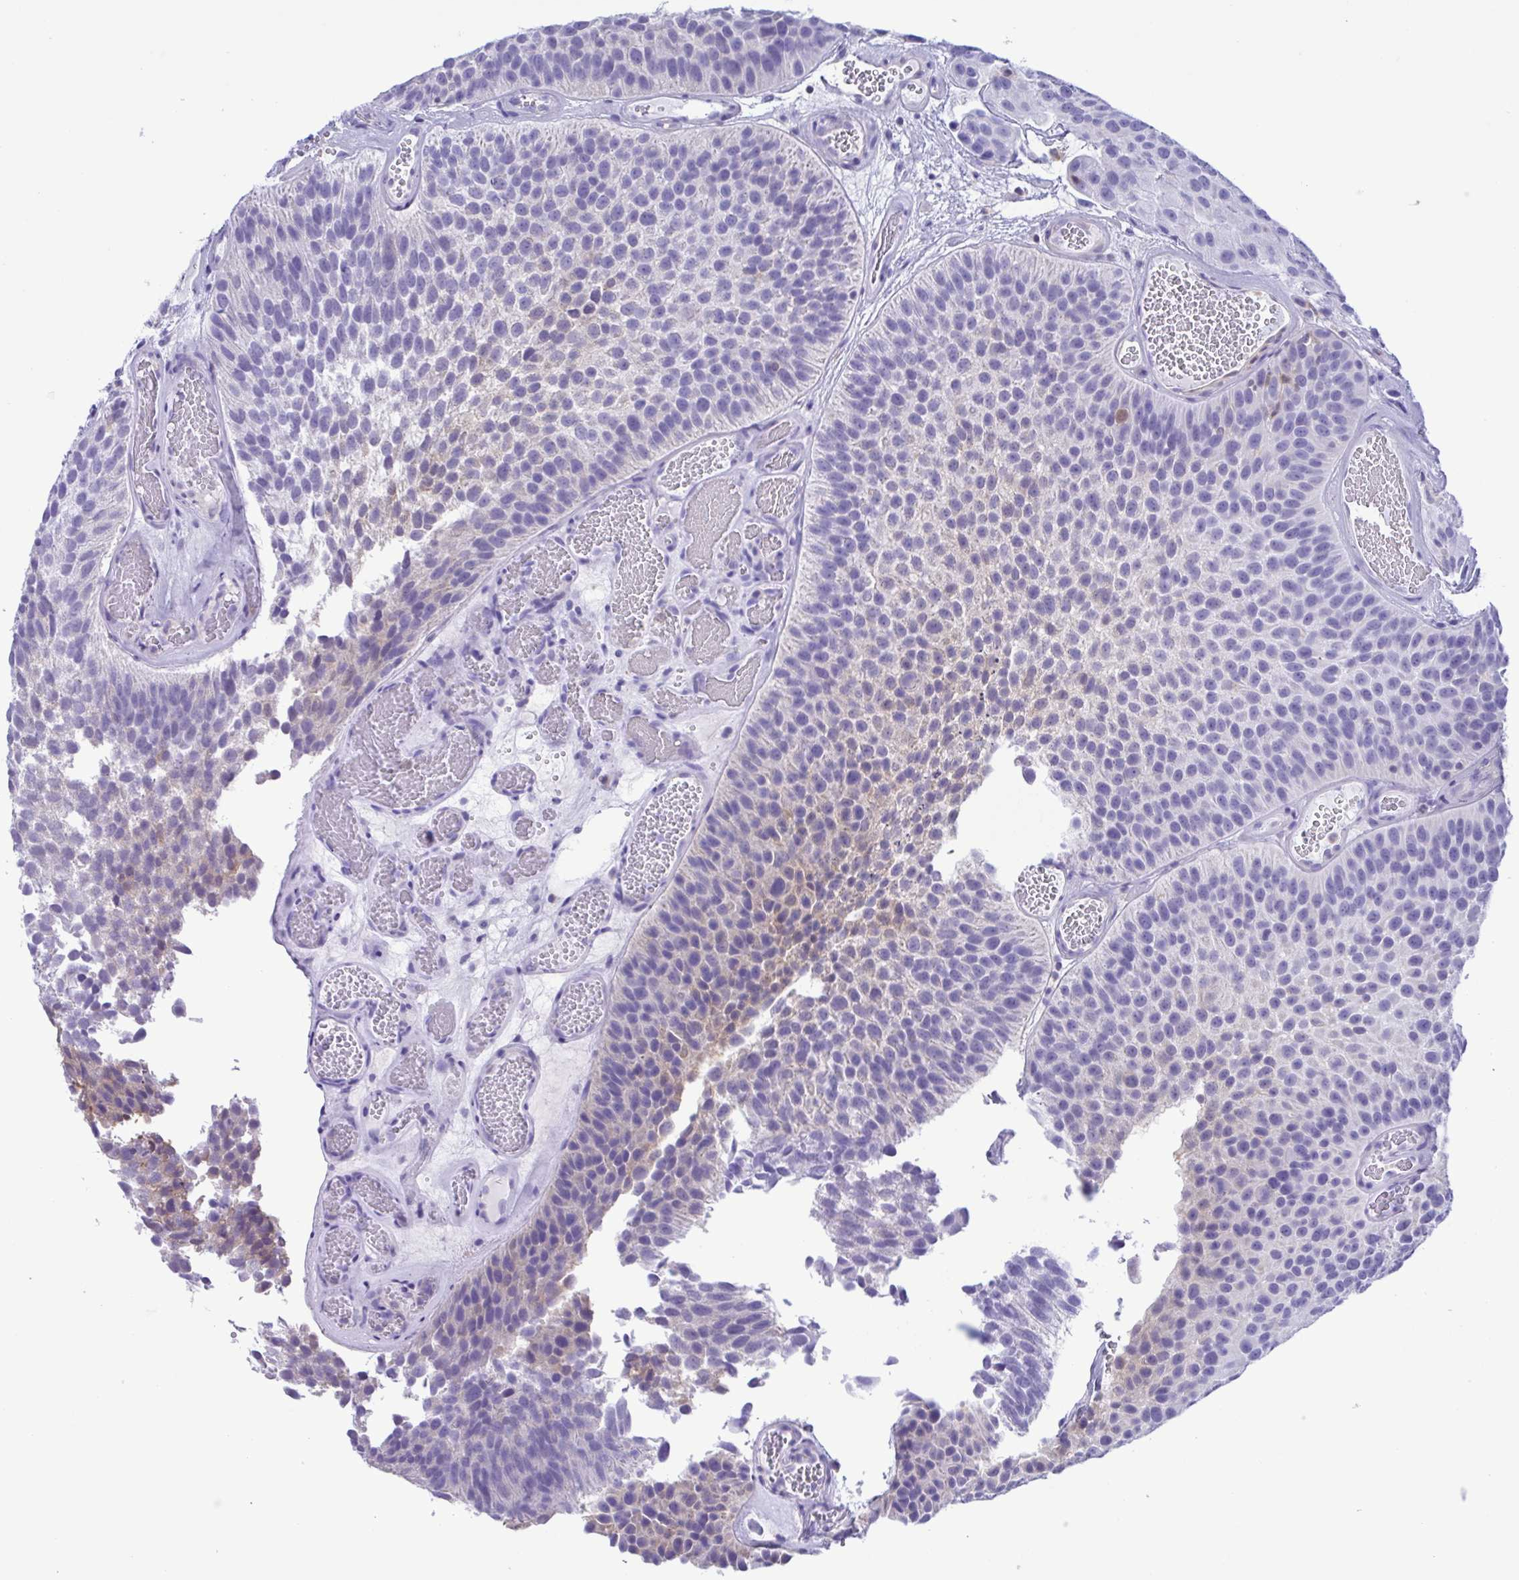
{"staining": {"intensity": "negative", "quantity": "none", "location": "none"}, "tissue": "urothelial cancer", "cell_type": "Tumor cells", "image_type": "cancer", "snomed": [{"axis": "morphology", "description": "Urothelial carcinoma, Low grade"}, {"axis": "topography", "description": "Urinary bladder"}], "caption": "Histopathology image shows no protein positivity in tumor cells of urothelial cancer tissue.", "gene": "LDHC", "patient": {"sex": "male", "age": 76}}